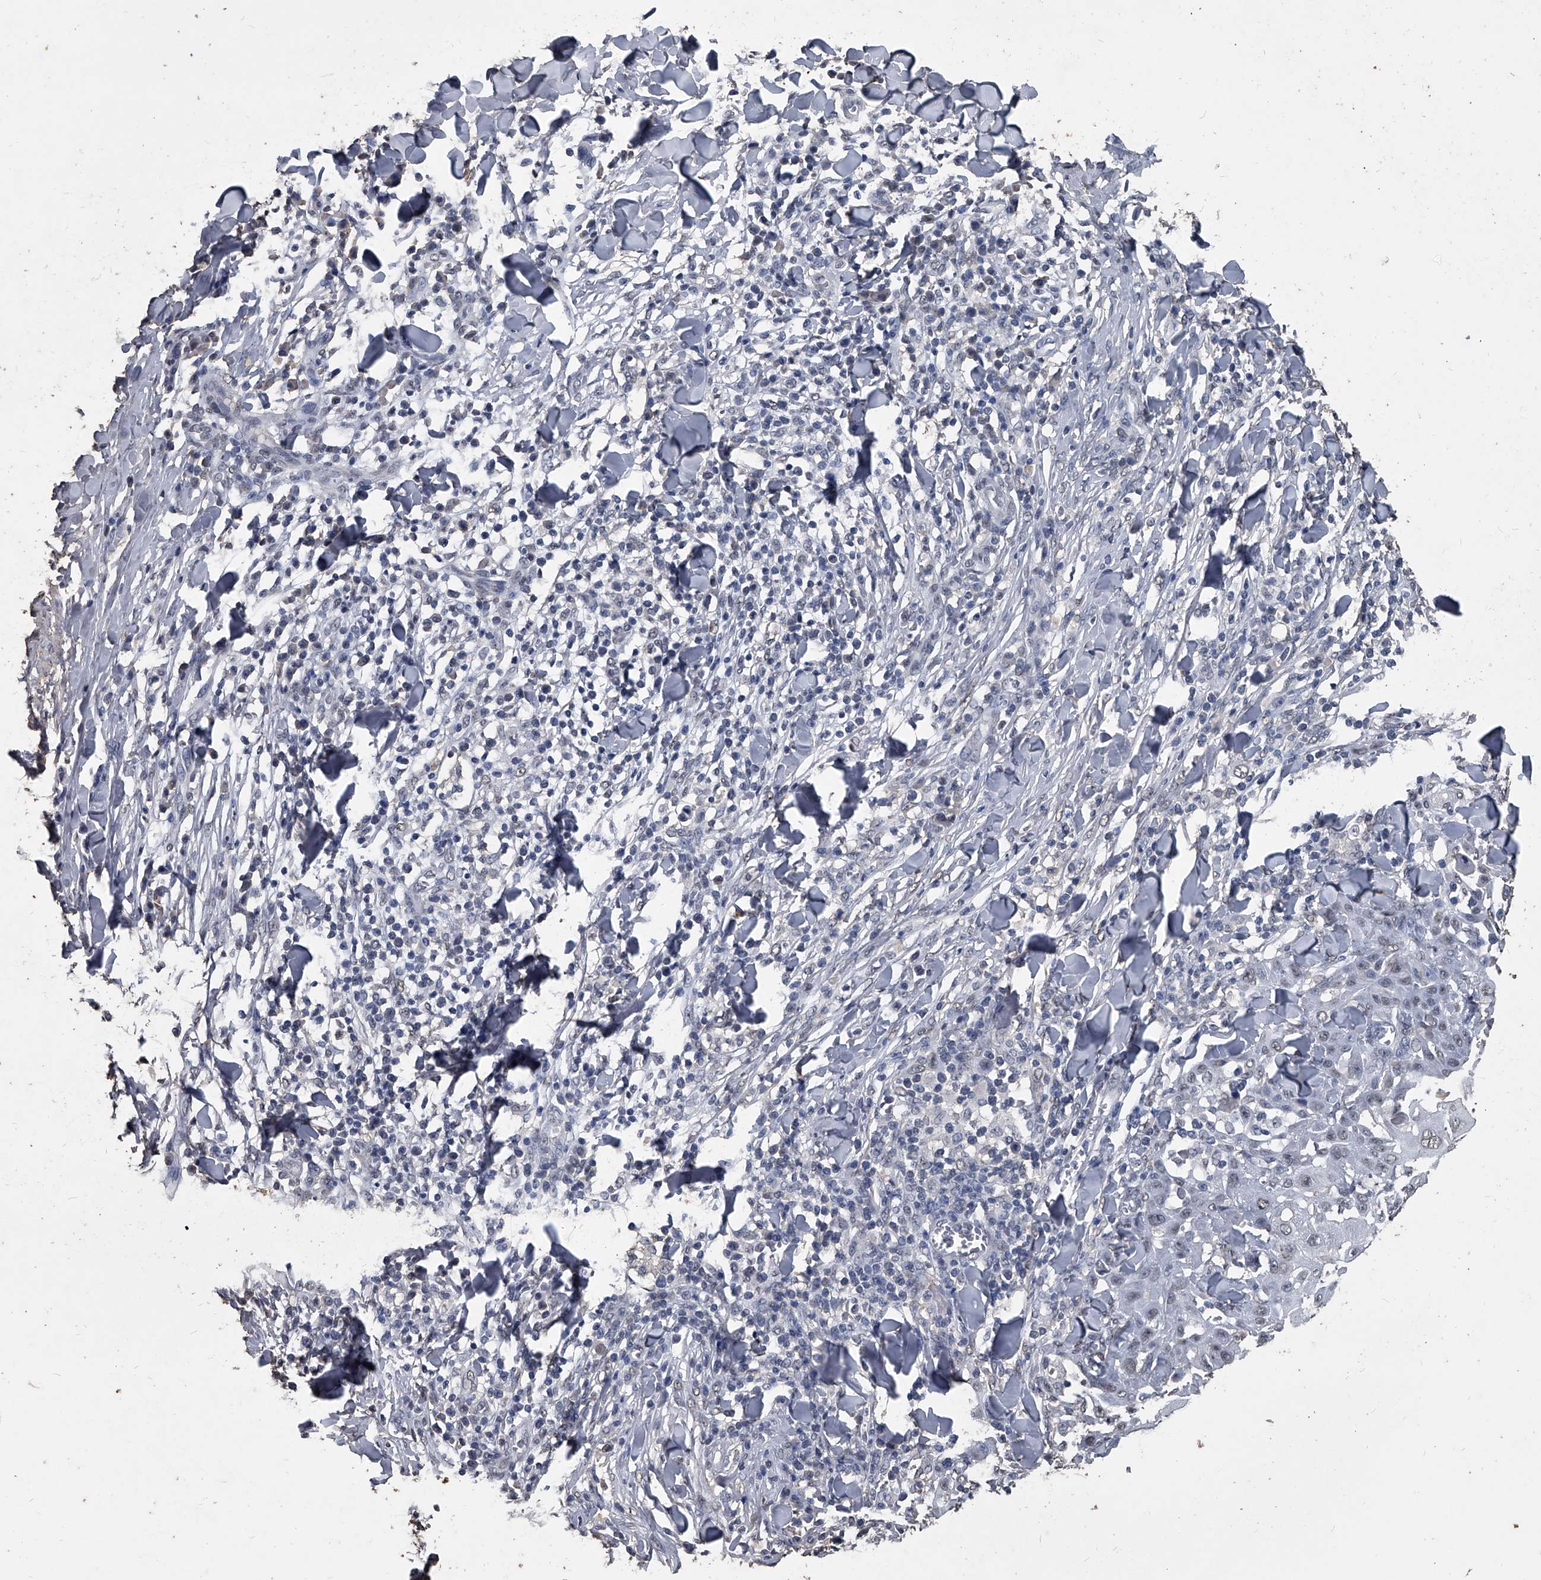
{"staining": {"intensity": "negative", "quantity": "none", "location": "none"}, "tissue": "skin cancer", "cell_type": "Tumor cells", "image_type": "cancer", "snomed": [{"axis": "morphology", "description": "Squamous cell carcinoma, NOS"}, {"axis": "topography", "description": "Skin"}], "caption": "Histopathology image shows no significant protein positivity in tumor cells of squamous cell carcinoma (skin).", "gene": "MATR3", "patient": {"sex": "male", "age": 24}}